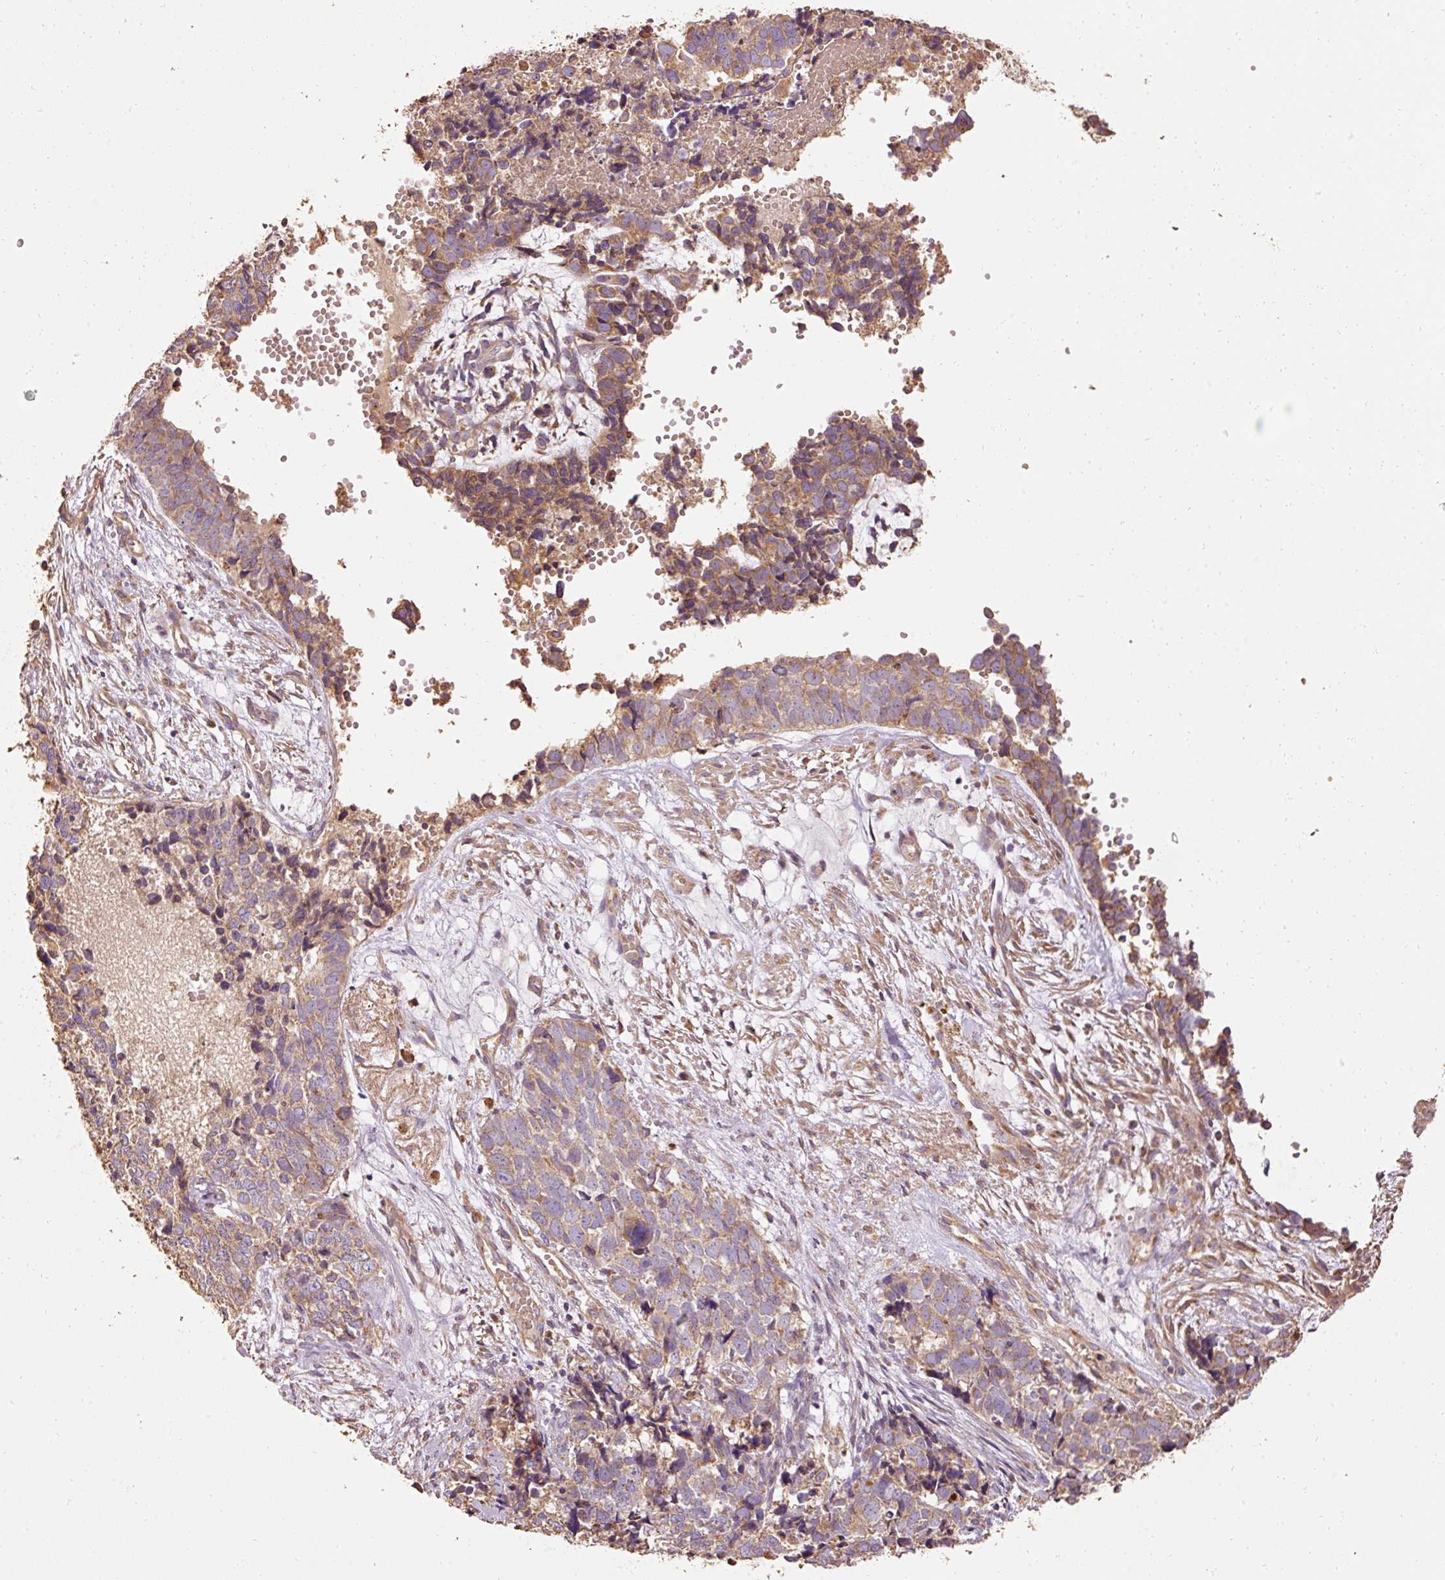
{"staining": {"intensity": "moderate", "quantity": ">75%", "location": "cytoplasmic/membranous"}, "tissue": "cervical cancer", "cell_type": "Tumor cells", "image_type": "cancer", "snomed": [{"axis": "morphology", "description": "Squamous cell carcinoma, NOS"}, {"axis": "topography", "description": "Cervix"}], "caption": "Protein staining reveals moderate cytoplasmic/membranous positivity in approximately >75% of tumor cells in cervical squamous cell carcinoma.", "gene": "EFHC1", "patient": {"sex": "female", "age": 63}}